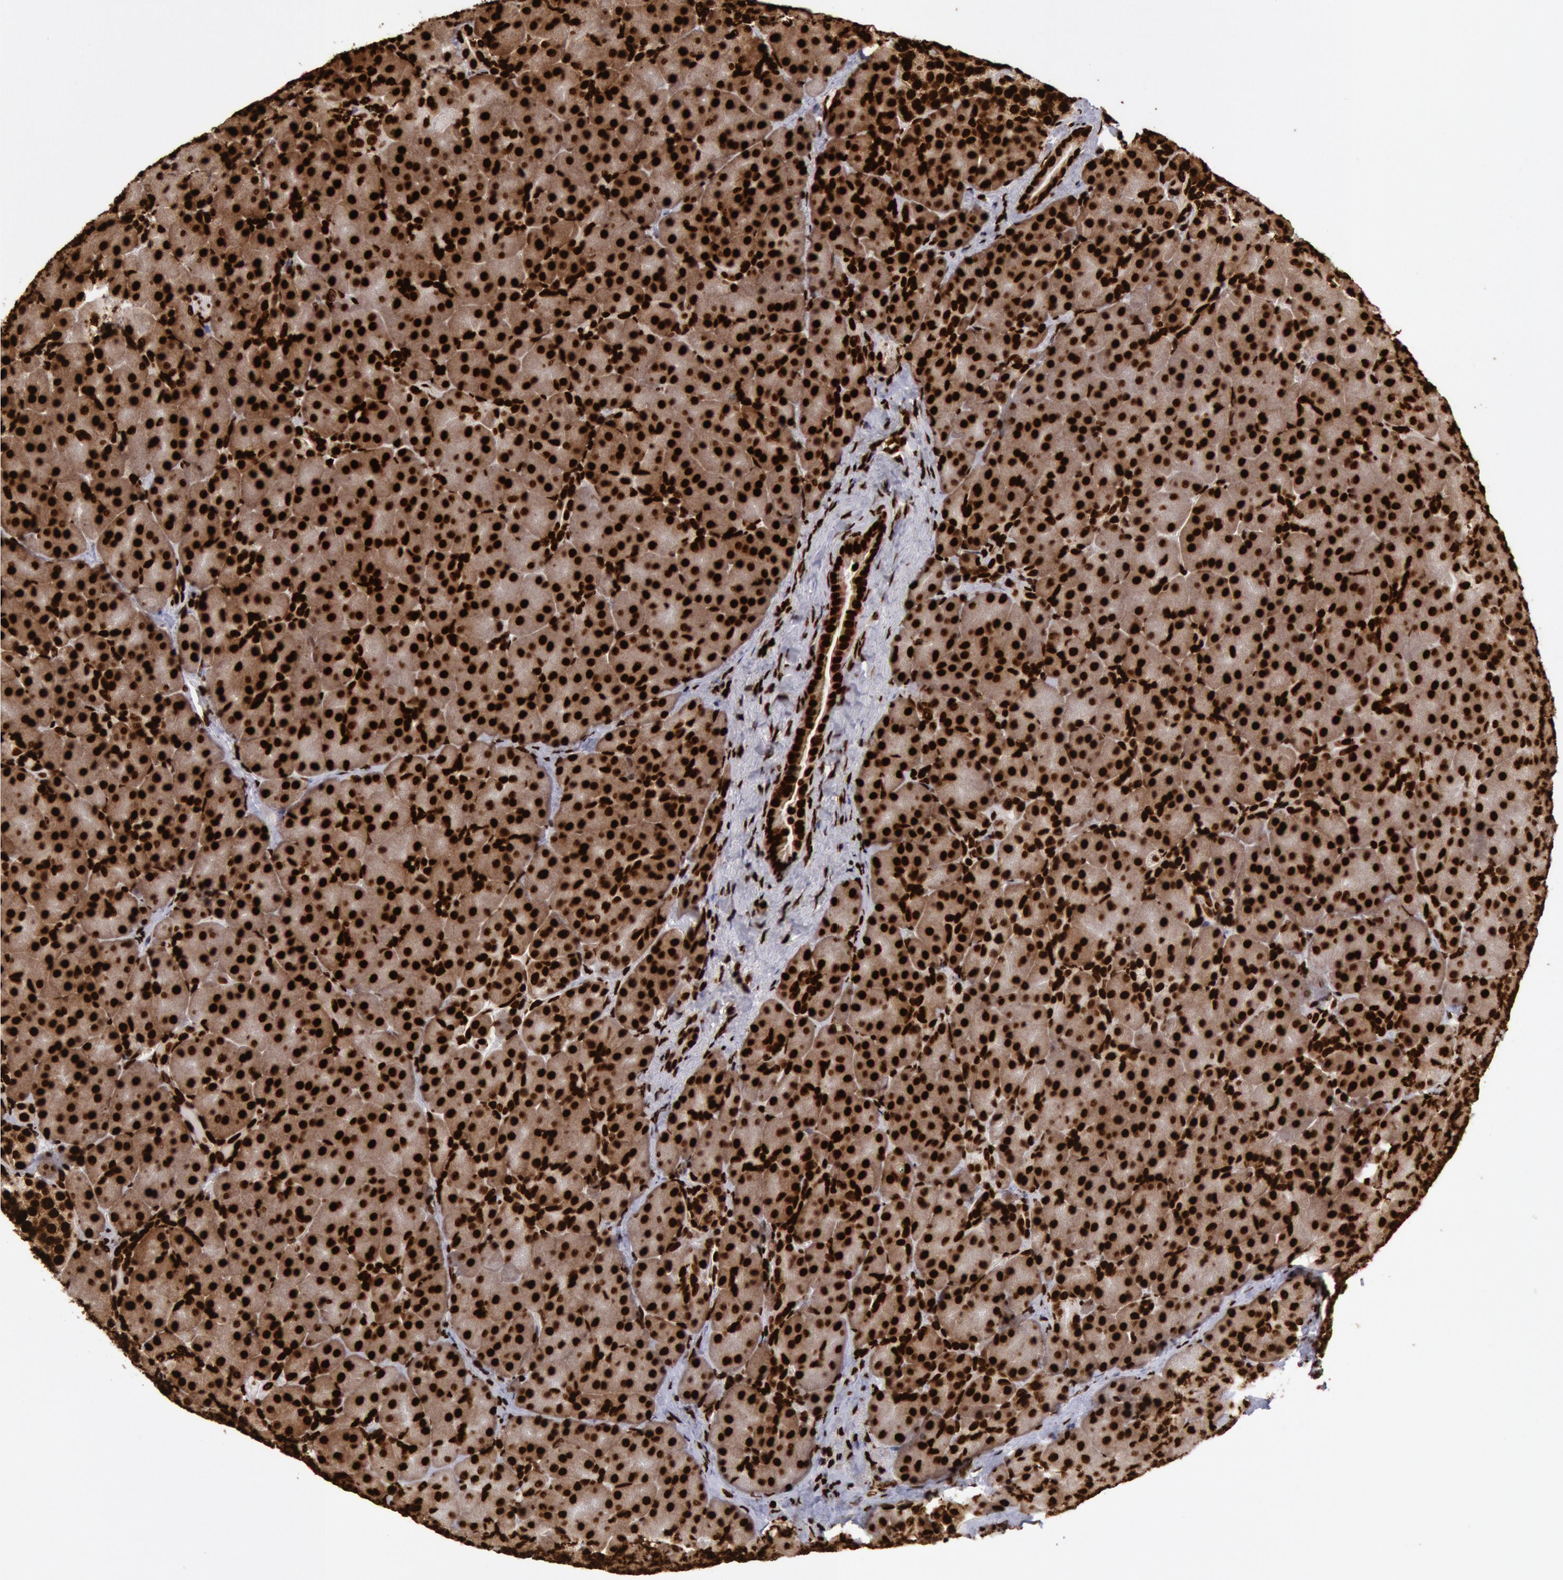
{"staining": {"intensity": "strong", "quantity": ">75%", "location": "nuclear"}, "tissue": "pancreas", "cell_type": "Exocrine glandular cells", "image_type": "normal", "snomed": [{"axis": "morphology", "description": "Normal tissue, NOS"}, {"axis": "topography", "description": "Pancreas"}], "caption": "Strong nuclear positivity for a protein is seen in about >75% of exocrine glandular cells of benign pancreas using IHC.", "gene": "H3", "patient": {"sex": "male", "age": 66}}